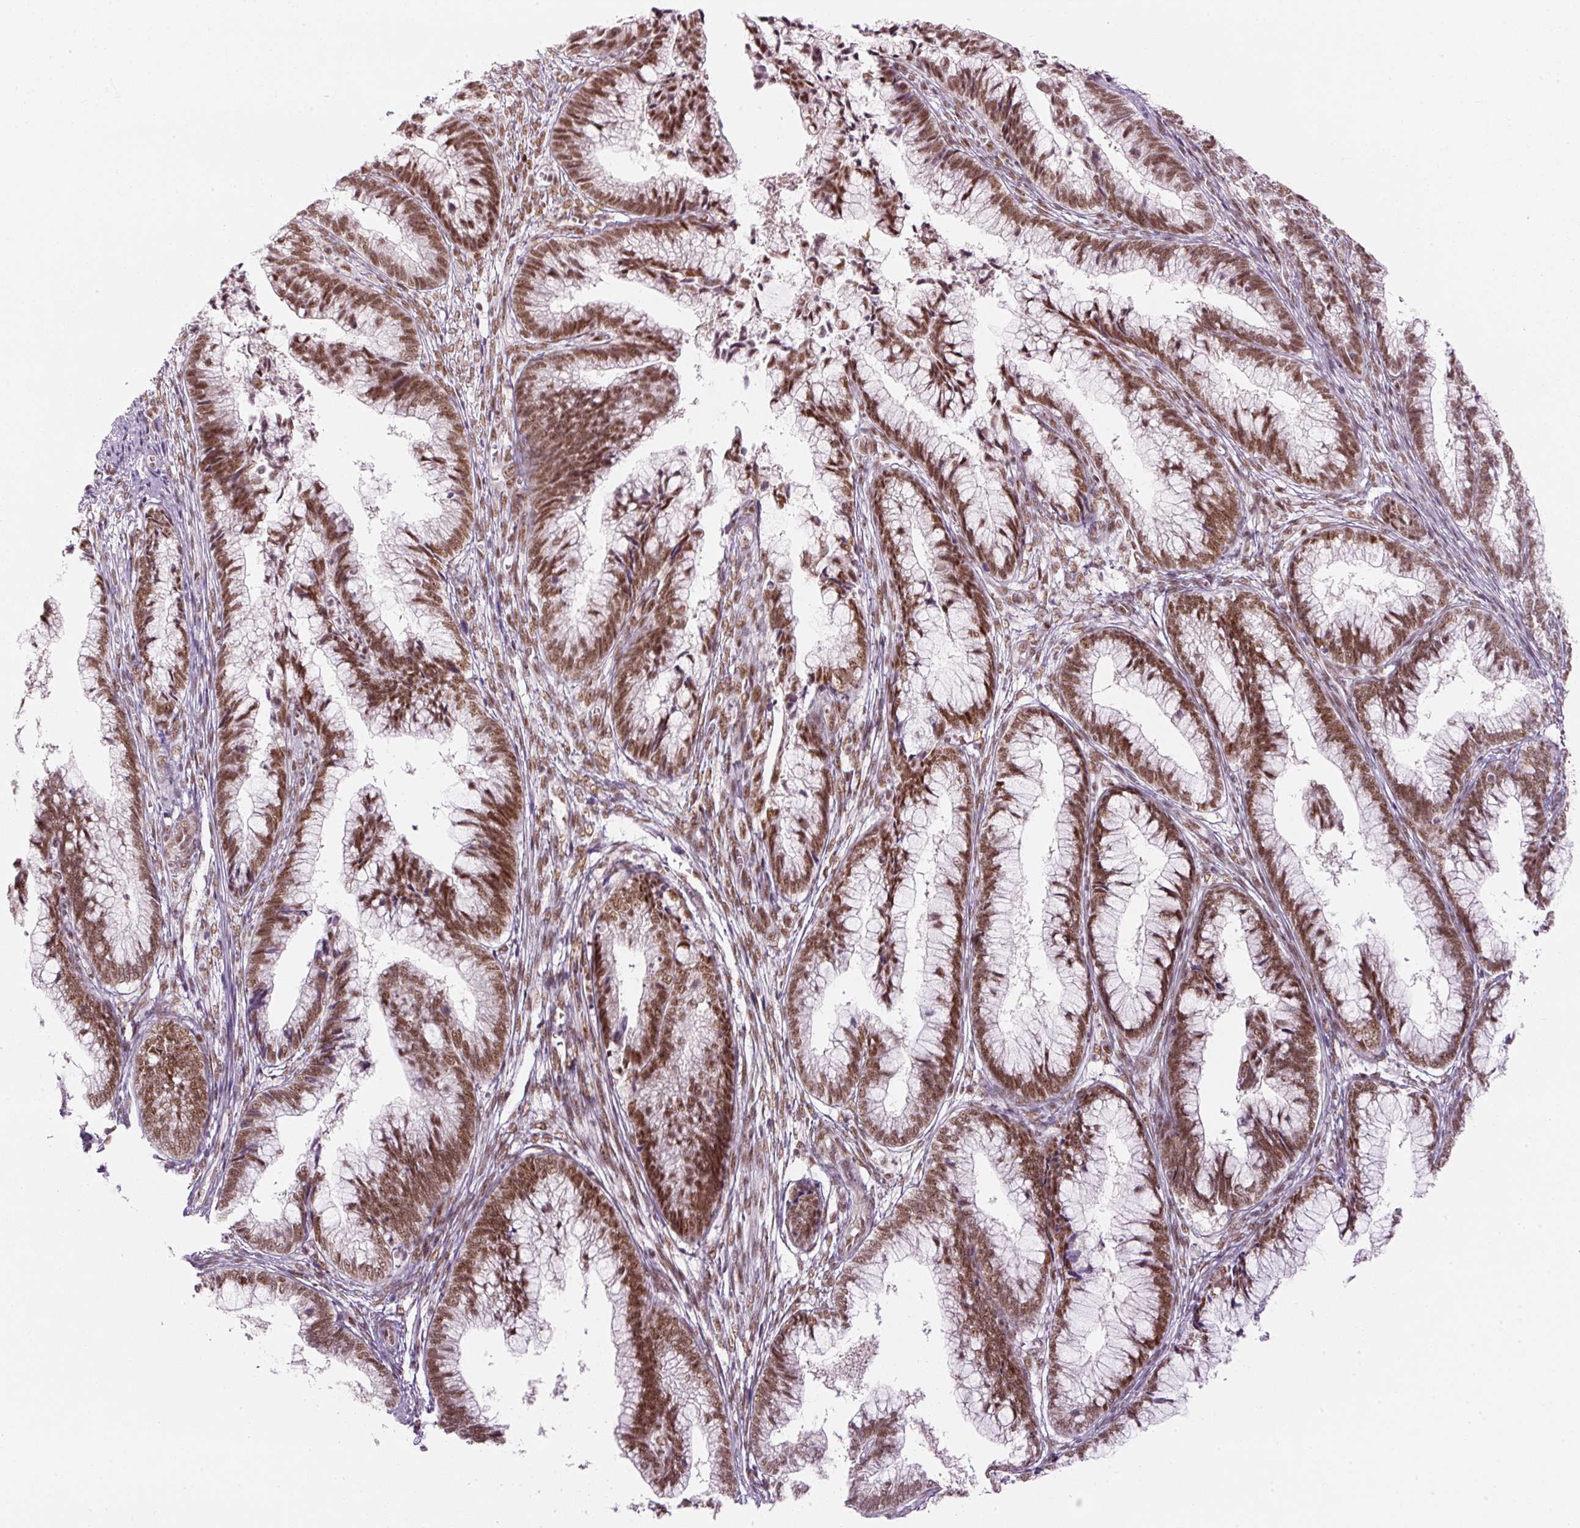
{"staining": {"intensity": "moderate", "quantity": ">75%", "location": "nuclear"}, "tissue": "cervical cancer", "cell_type": "Tumor cells", "image_type": "cancer", "snomed": [{"axis": "morphology", "description": "Adenocarcinoma, NOS"}, {"axis": "topography", "description": "Cervix"}], "caption": "Immunohistochemistry (IHC) (DAB (3,3'-diaminobenzidine)) staining of human cervical cancer (adenocarcinoma) exhibits moderate nuclear protein expression in about >75% of tumor cells.", "gene": "U2AF2", "patient": {"sex": "female", "age": 44}}